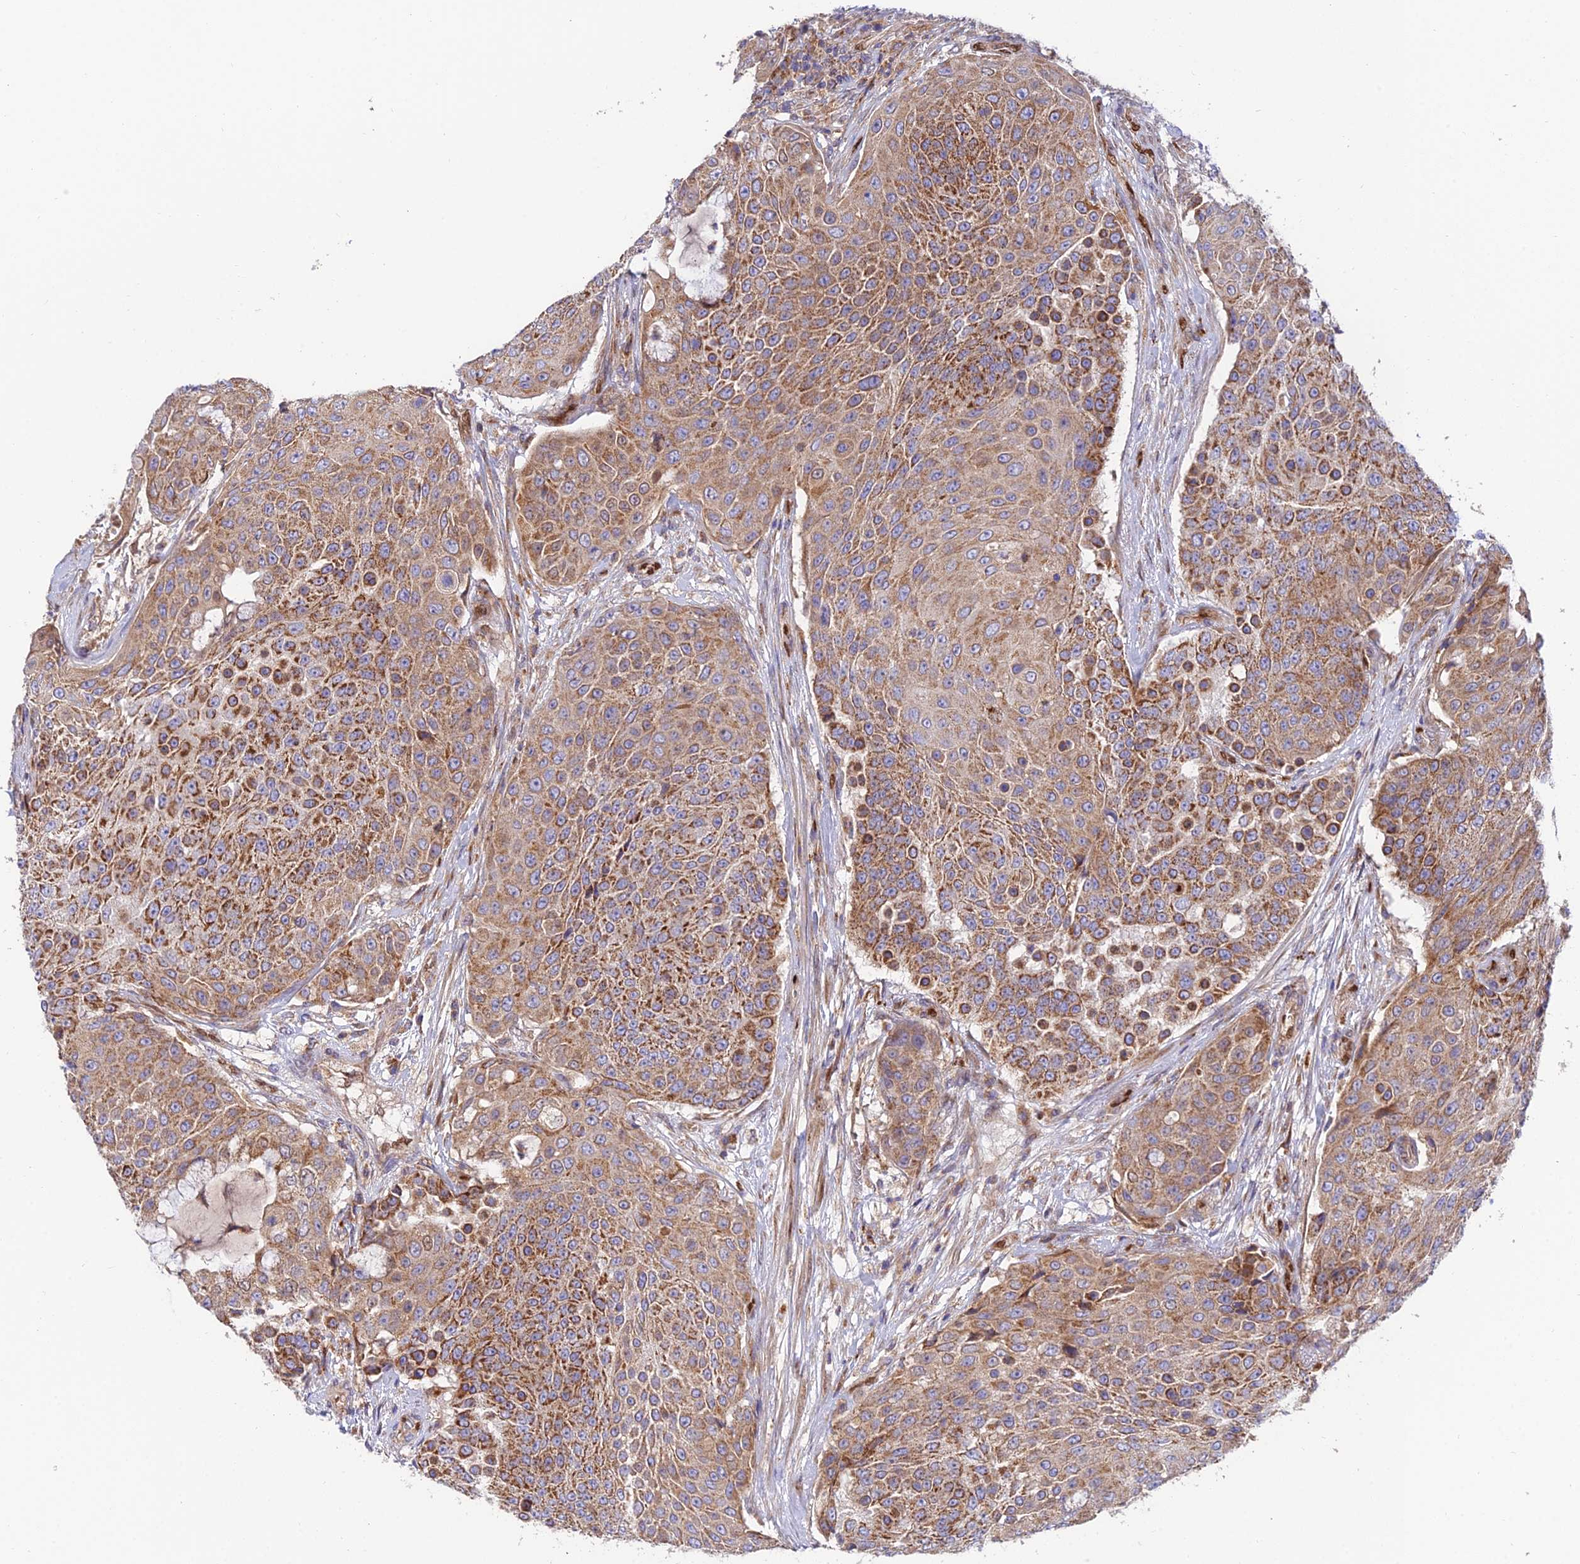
{"staining": {"intensity": "moderate", "quantity": ">75%", "location": "cytoplasmic/membranous"}, "tissue": "urothelial cancer", "cell_type": "Tumor cells", "image_type": "cancer", "snomed": [{"axis": "morphology", "description": "Urothelial carcinoma, High grade"}, {"axis": "topography", "description": "Urinary bladder"}], "caption": "A high-resolution histopathology image shows immunohistochemistry staining of urothelial carcinoma (high-grade), which displays moderate cytoplasmic/membranous positivity in about >75% of tumor cells.", "gene": "PODNL1", "patient": {"sex": "female", "age": 63}}